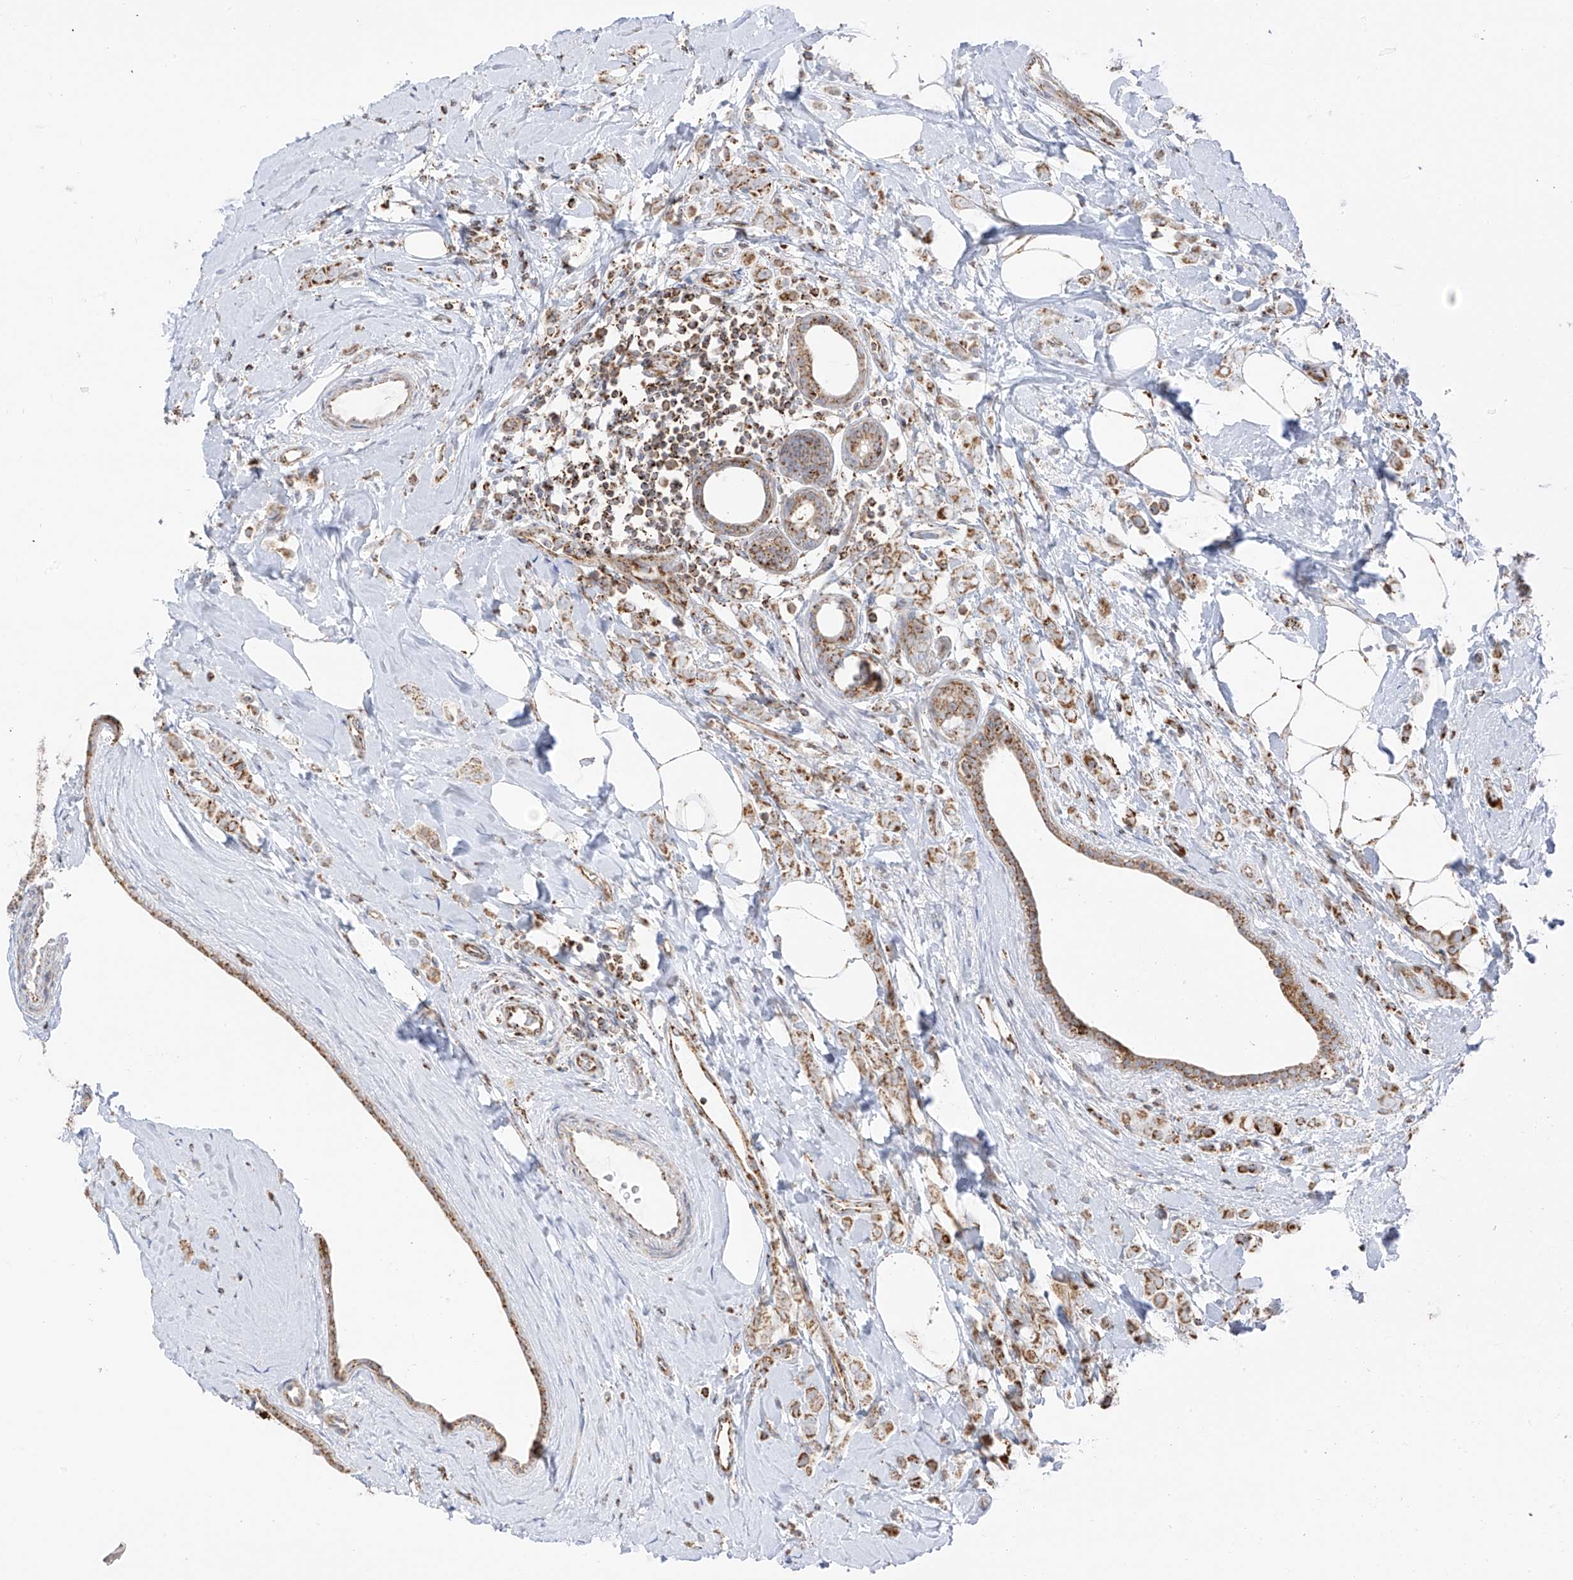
{"staining": {"intensity": "moderate", "quantity": ">75%", "location": "cytoplasmic/membranous"}, "tissue": "breast cancer", "cell_type": "Tumor cells", "image_type": "cancer", "snomed": [{"axis": "morphology", "description": "Lobular carcinoma"}, {"axis": "topography", "description": "Breast"}], "caption": "Human breast lobular carcinoma stained with a brown dye reveals moderate cytoplasmic/membranous positive expression in about >75% of tumor cells.", "gene": "ETHE1", "patient": {"sex": "female", "age": 47}}